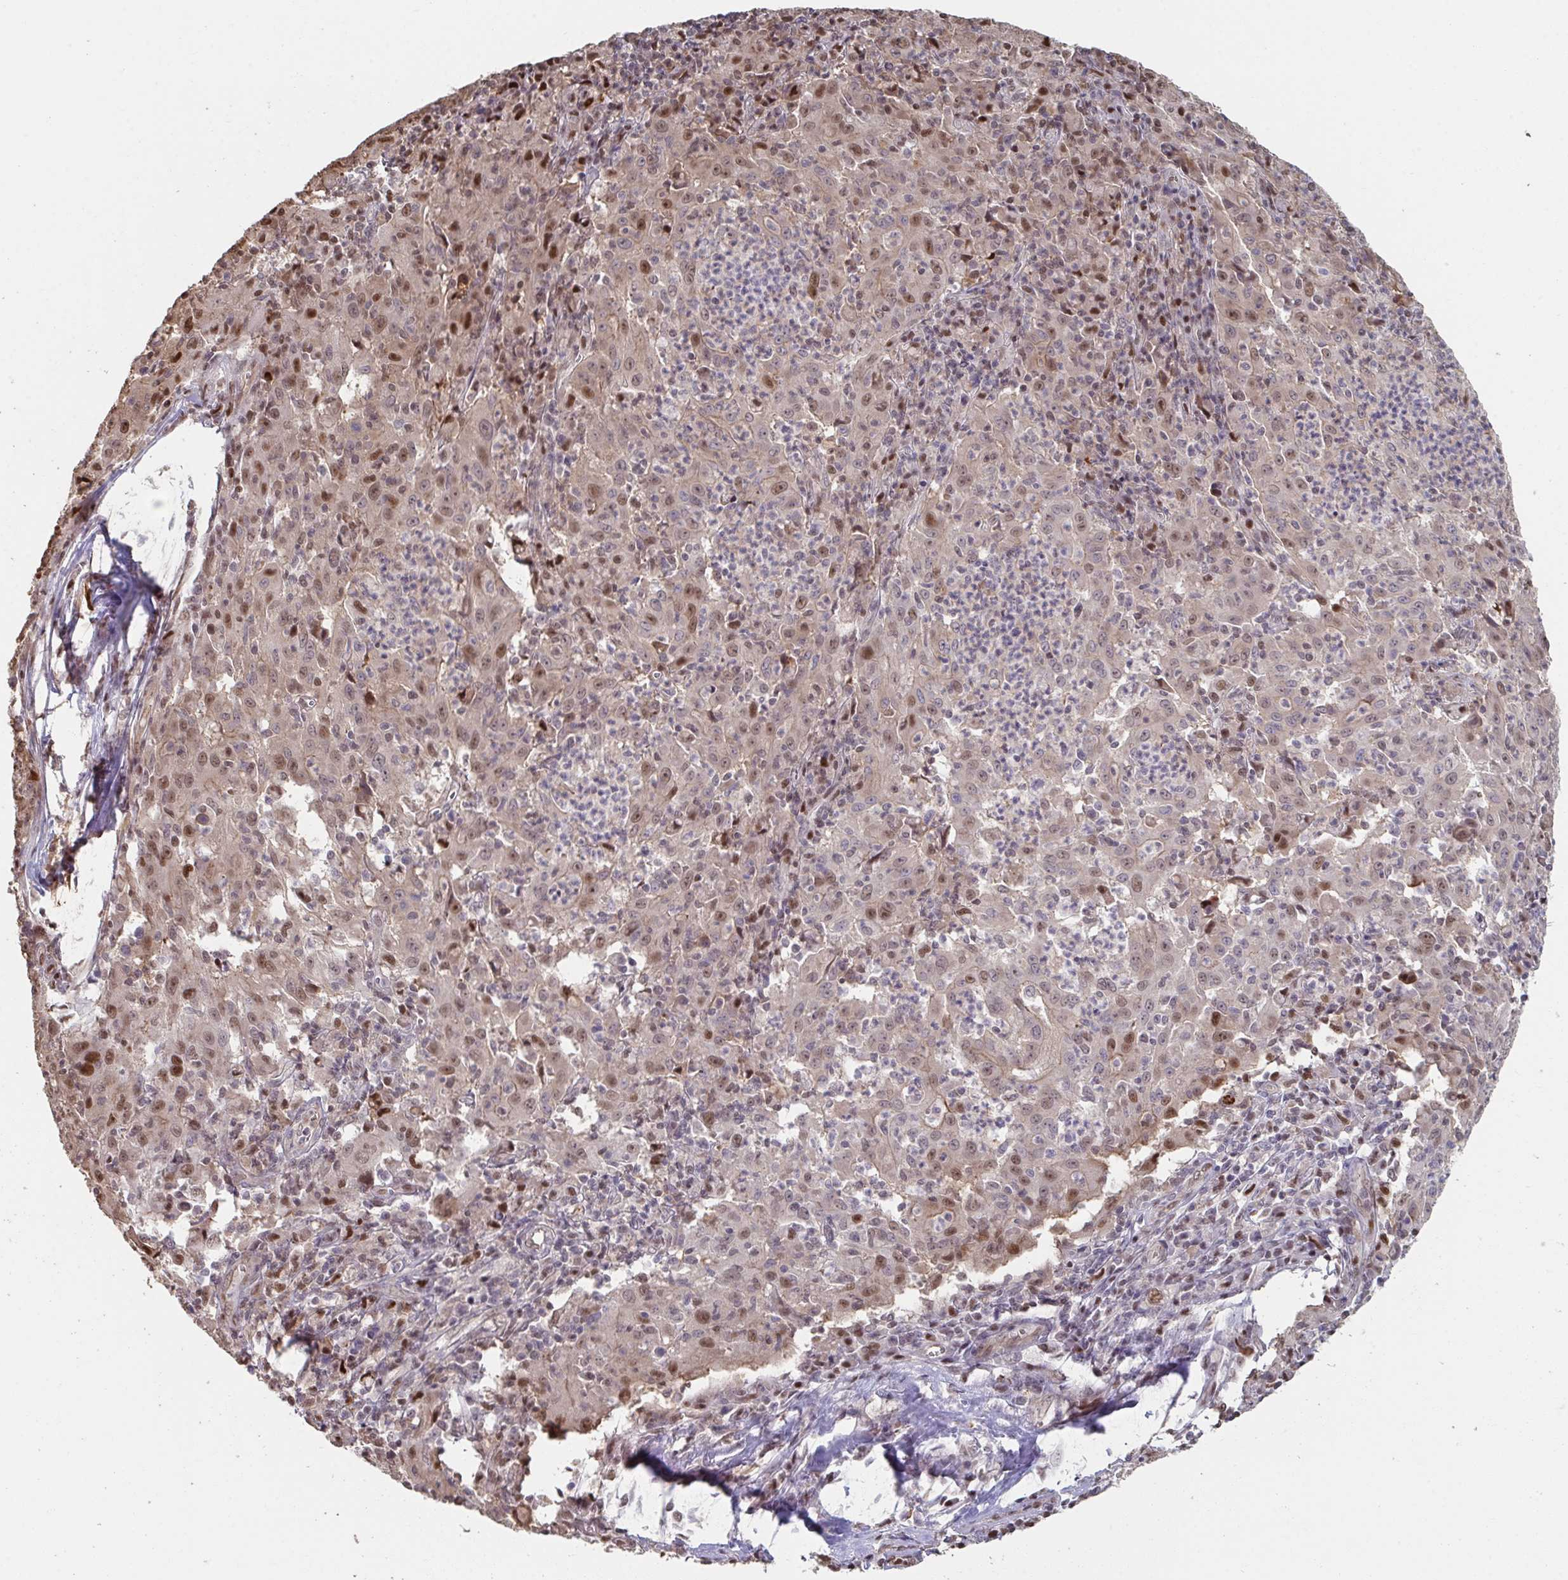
{"staining": {"intensity": "moderate", "quantity": "25%-75%", "location": "nuclear"}, "tissue": "pancreatic cancer", "cell_type": "Tumor cells", "image_type": "cancer", "snomed": [{"axis": "morphology", "description": "Adenocarcinoma, NOS"}, {"axis": "topography", "description": "Pancreas"}], "caption": "Adenocarcinoma (pancreatic) stained with a brown dye shows moderate nuclear positive expression in approximately 25%-75% of tumor cells.", "gene": "ACD", "patient": {"sex": "male", "age": 63}}